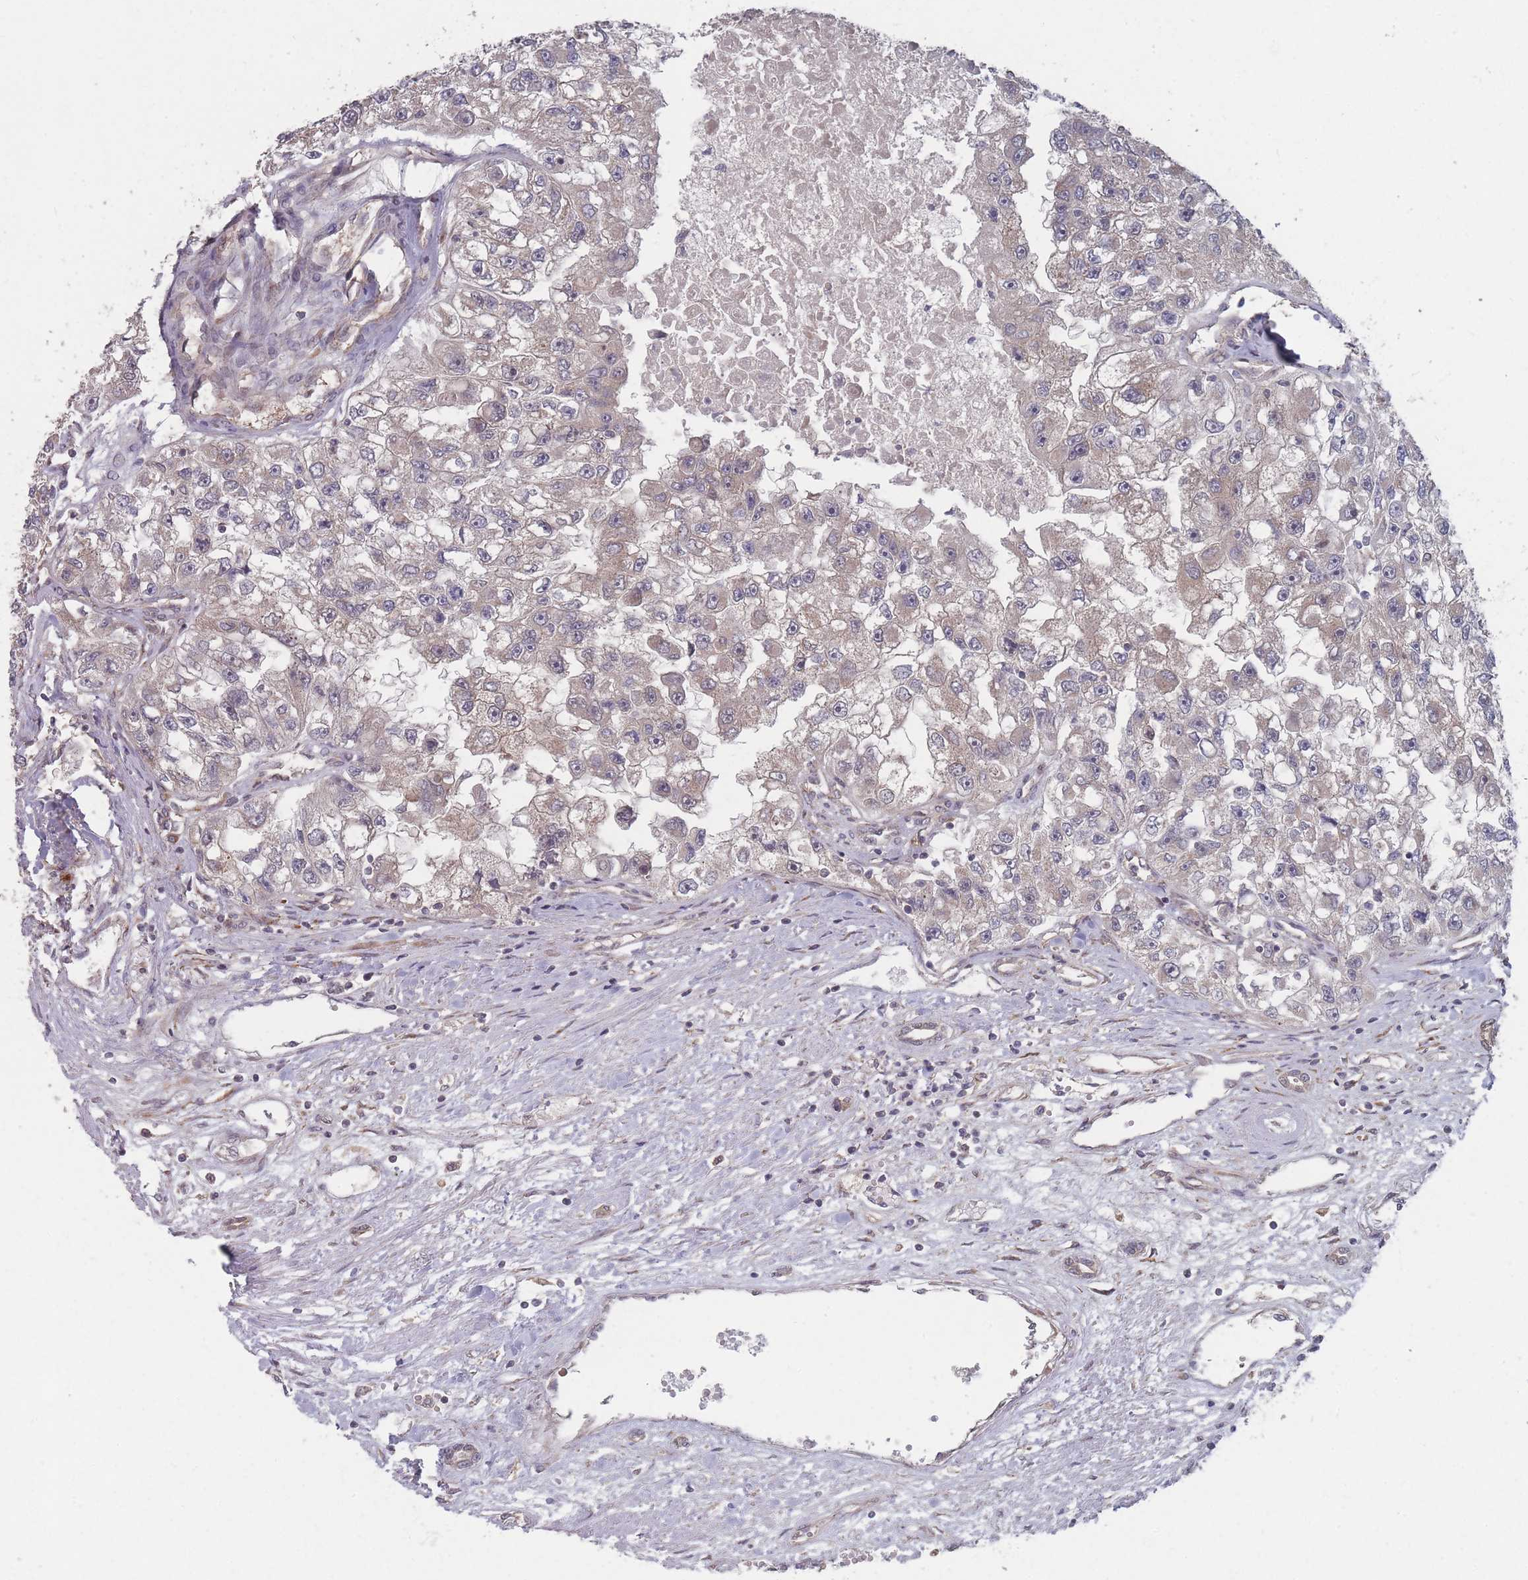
{"staining": {"intensity": "negative", "quantity": "none", "location": "none"}, "tissue": "renal cancer", "cell_type": "Tumor cells", "image_type": "cancer", "snomed": [{"axis": "morphology", "description": "Adenocarcinoma, NOS"}, {"axis": "topography", "description": "Kidney"}], "caption": "Histopathology image shows no significant protein positivity in tumor cells of adenocarcinoma (renal). (DAB (3,3'-diaminobenzidine) immunohistochemistry visualized using brightfield microscopy, high magnification).", "gene": "CNTRL", "patient": {"sex": "male", "age": 63}}